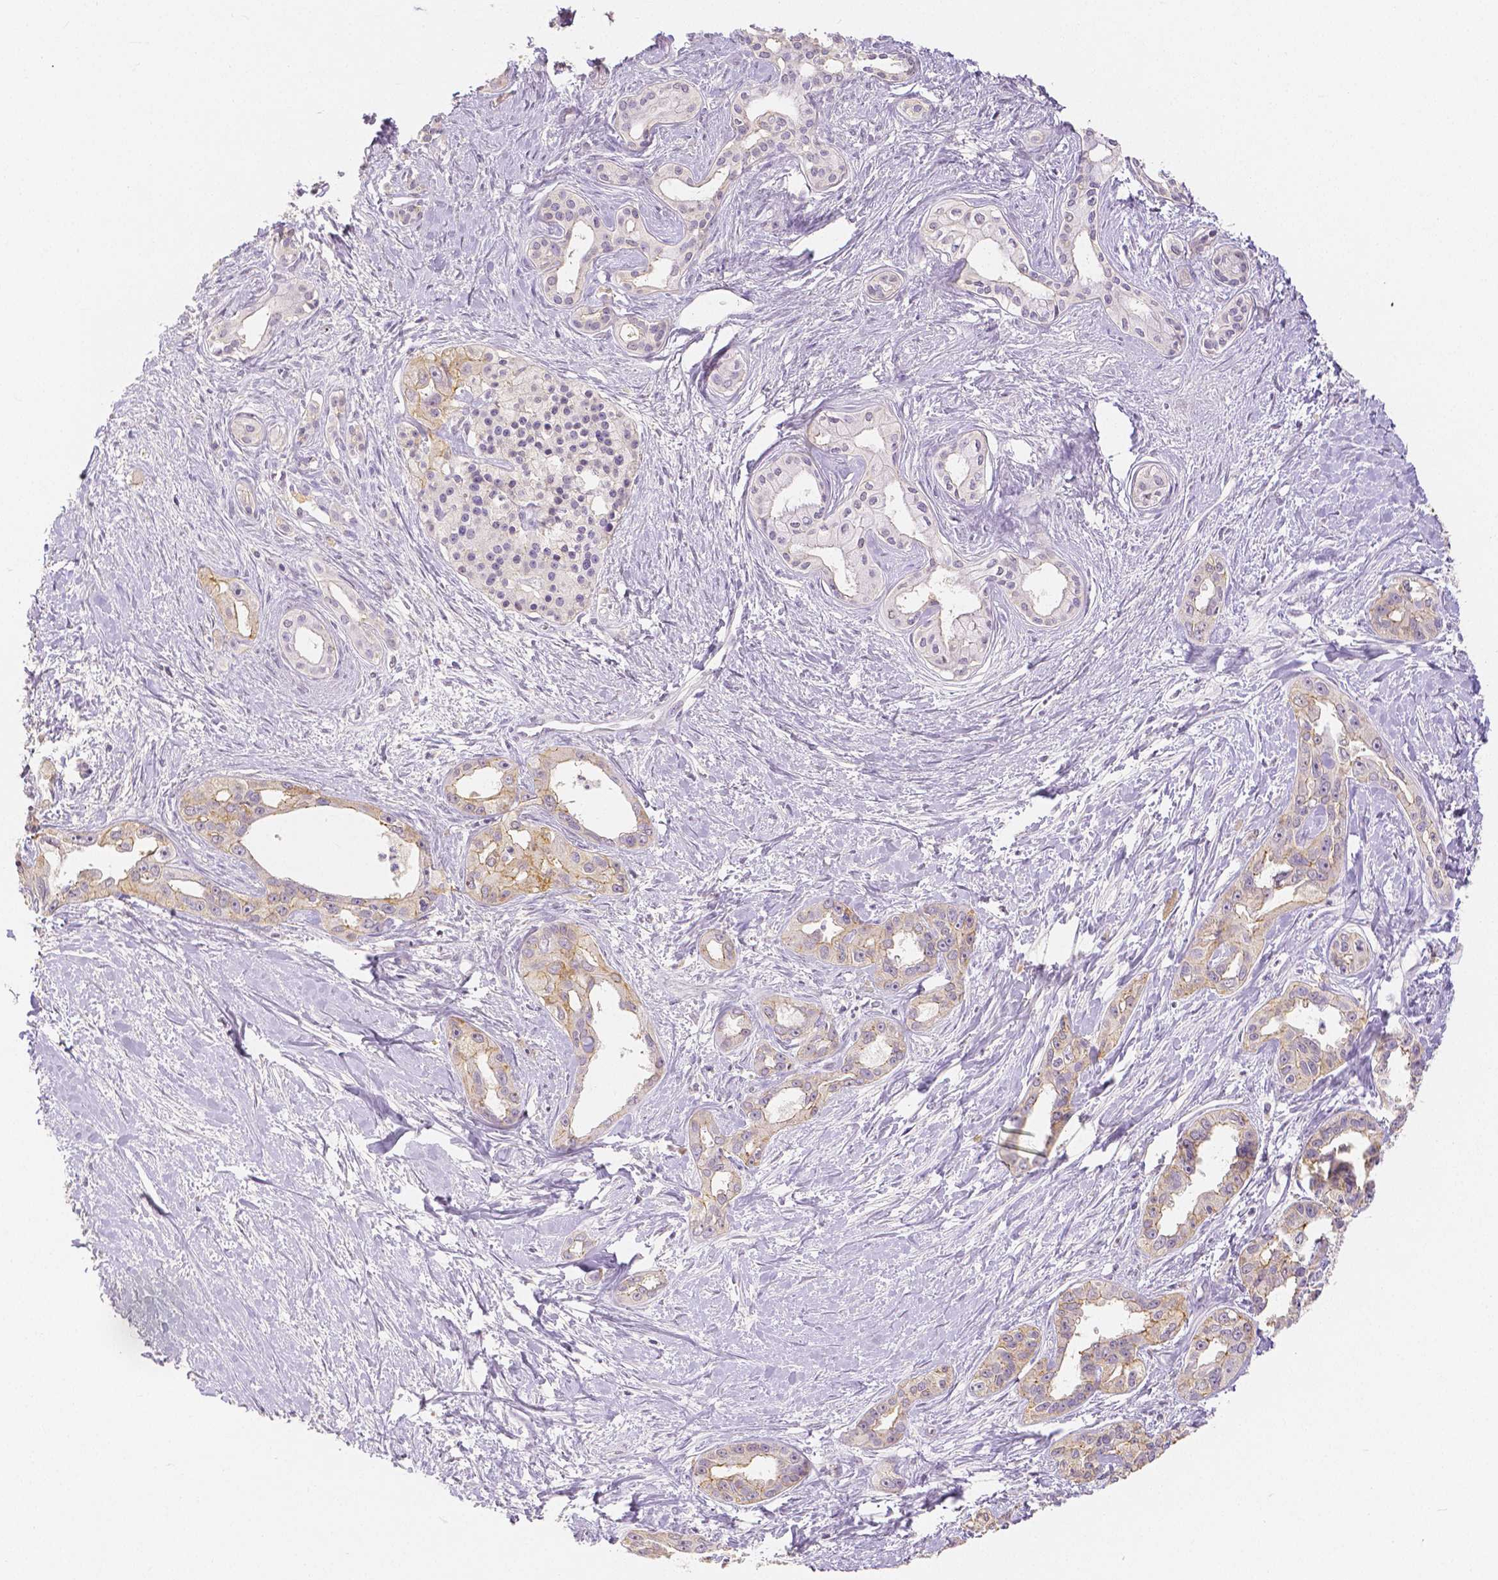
{"staining": {"intensity": "moderate", "quantity": "25%-75%", "location": "cytoplasmic/membranous"}, "tissue": "pancreatic cancer", "cell_type": "Tumor cells", "image_type": "cancer", "snomed": [{"axis": "morphology", "description": "Adenocarcinoma, NOS"}, {"axis": "topography", "description": "Pancreas"}], "caption": "The photomicrograph exhibits immunohistochemical staining of adenocarcinoma (pancreatic). There is moderate cytoplasmic/membranous staining is seen in about 25%-75% of tumor cells. (DAB (3,3'-diaminobenzidine) IHC with brightfield microscopy, high magnification).", "gene": "OCLN", "patient": {"sex": "female", "age": 50}}